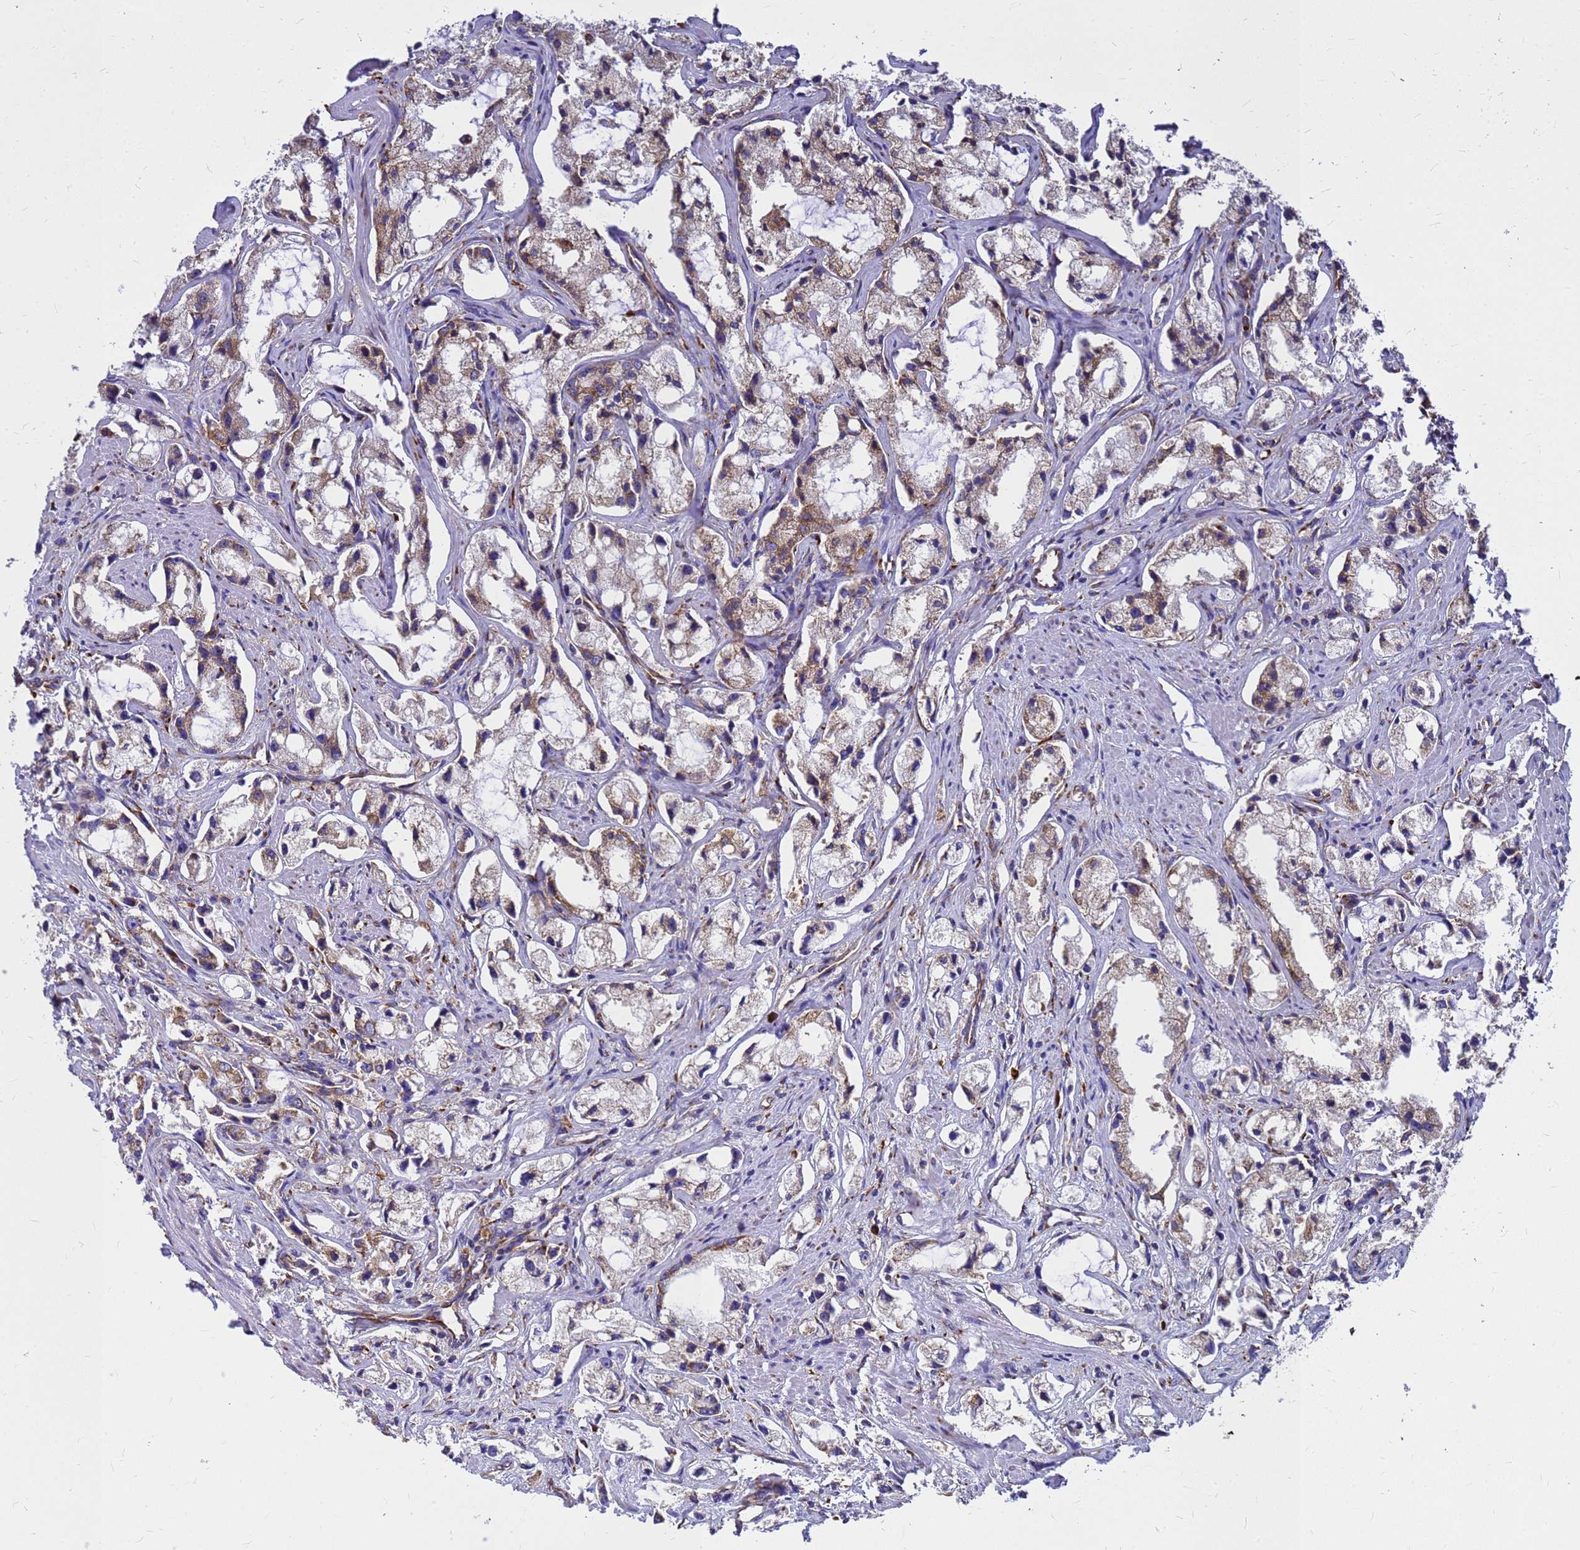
{"staining": {"intensity": "moderate", "quantity": ">75%", "location": "cytoplasmic/membranous"}, "tissue": "prostate cancer", "cell_type": "Tumor cells", "image_type": "cancer", "snomed": [{"axis": "morphology", "description": "Adenocarcinoma, High grade"}, {"axis": "topography", "description": "Prostate"}], "caption": "Prostate adenocarcinoma (high-grade) stained for a protein reveals moderate cytoplasmic/membranous positivity in tumor cells.", "gene": "EEF1D", "patient": {"sex": "male", "age": 66}}